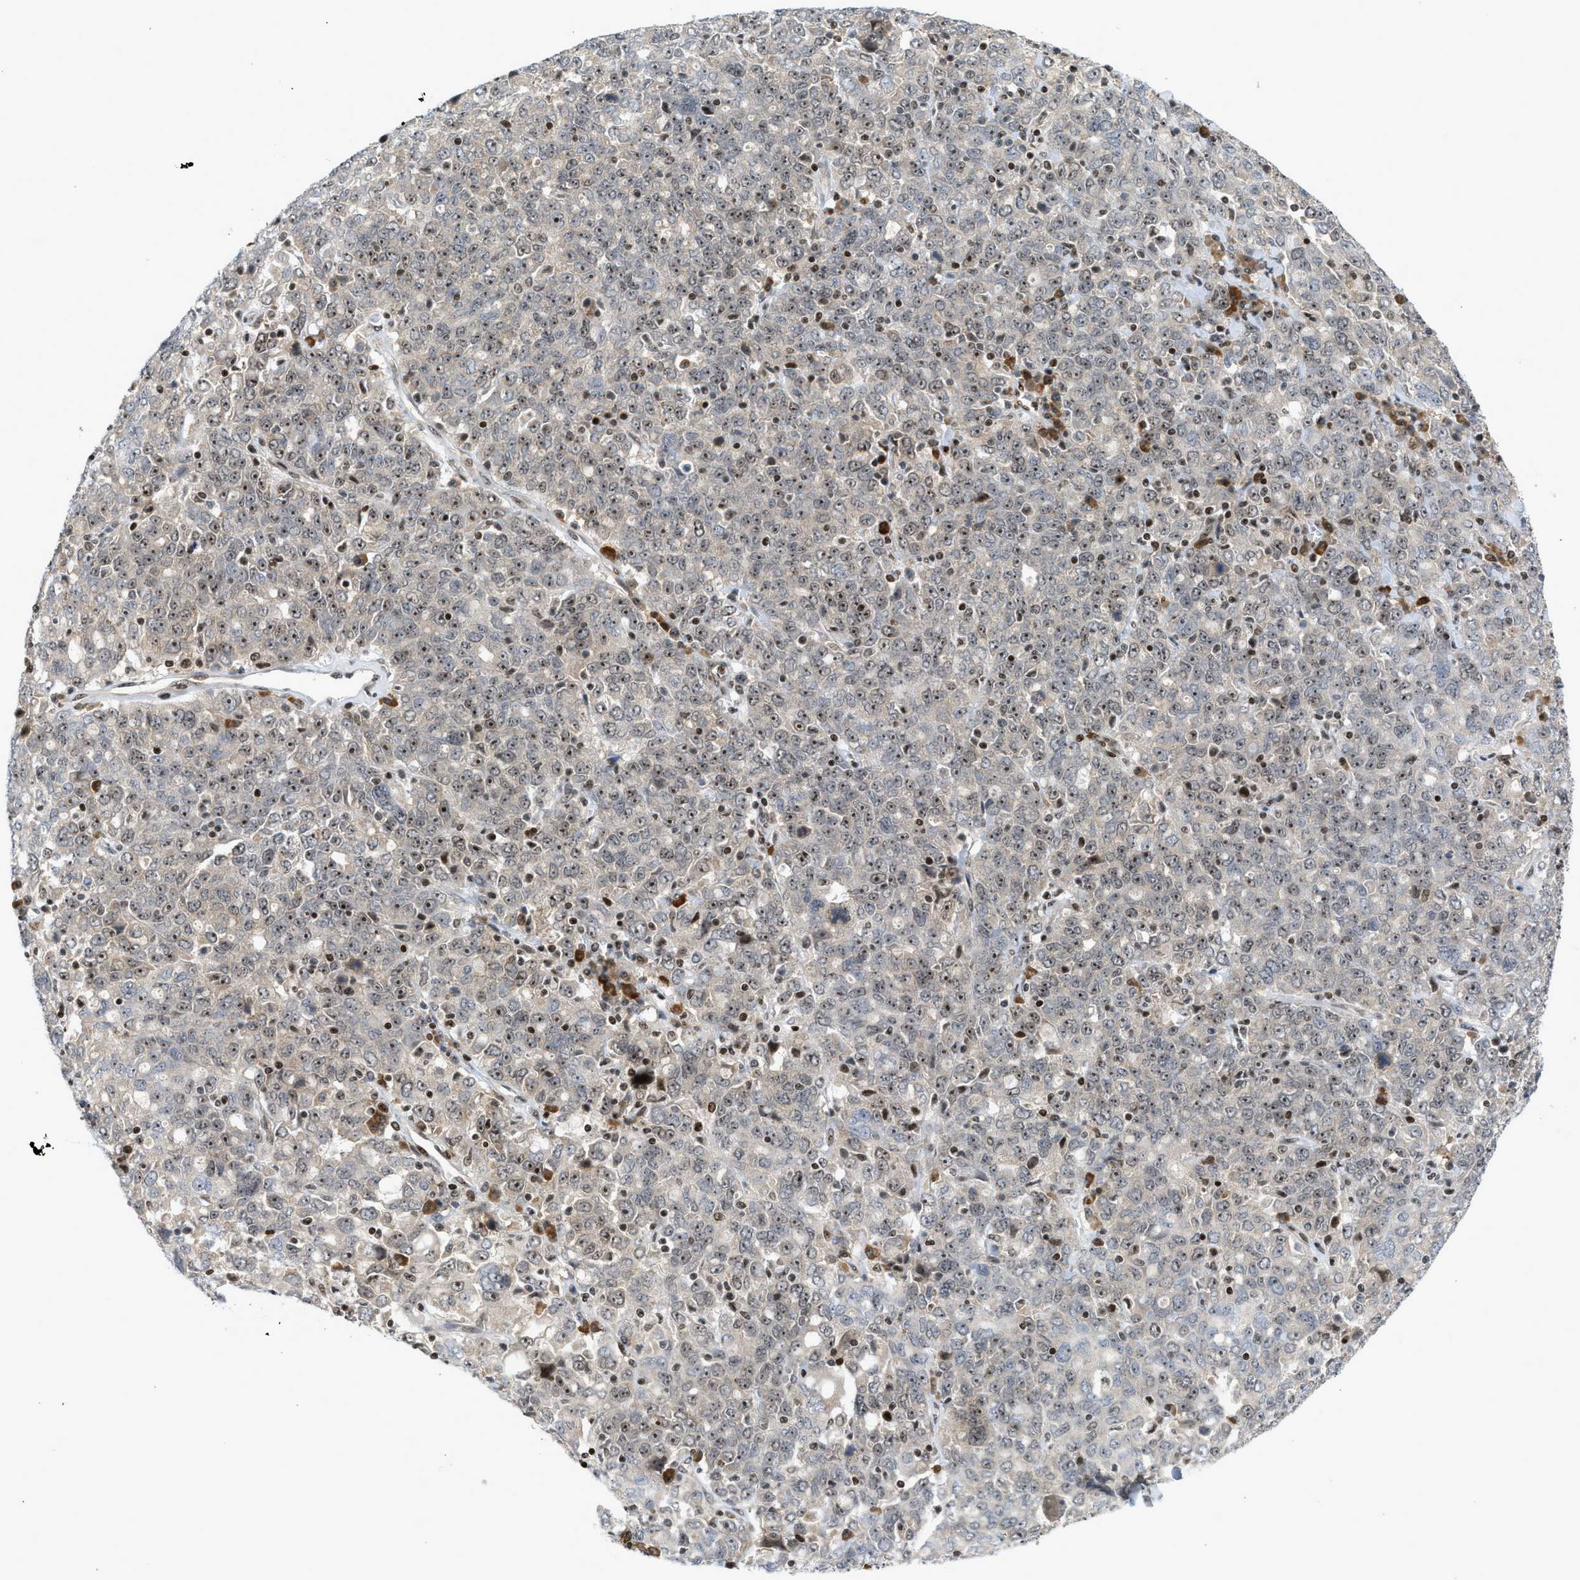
{"staining": {"intensity": "moderate", "quantity": ">75%", "location": "nuclear"}, "tissue": "ovarian cancer", "cell_type": "Tumor cells", "image_type": "cancer", "snomed": [{"axis": "morphology", "description": "Carcinoma, endometroid"}, {"axis": "topography", "description": "Ovary"}], "caption": "Moderate nuclear protein staining is present in approximately >75% of tumor cells in ovarian cancer.", "gene": "ZNF22", "patient": {"sex": "female", "age": 62}}